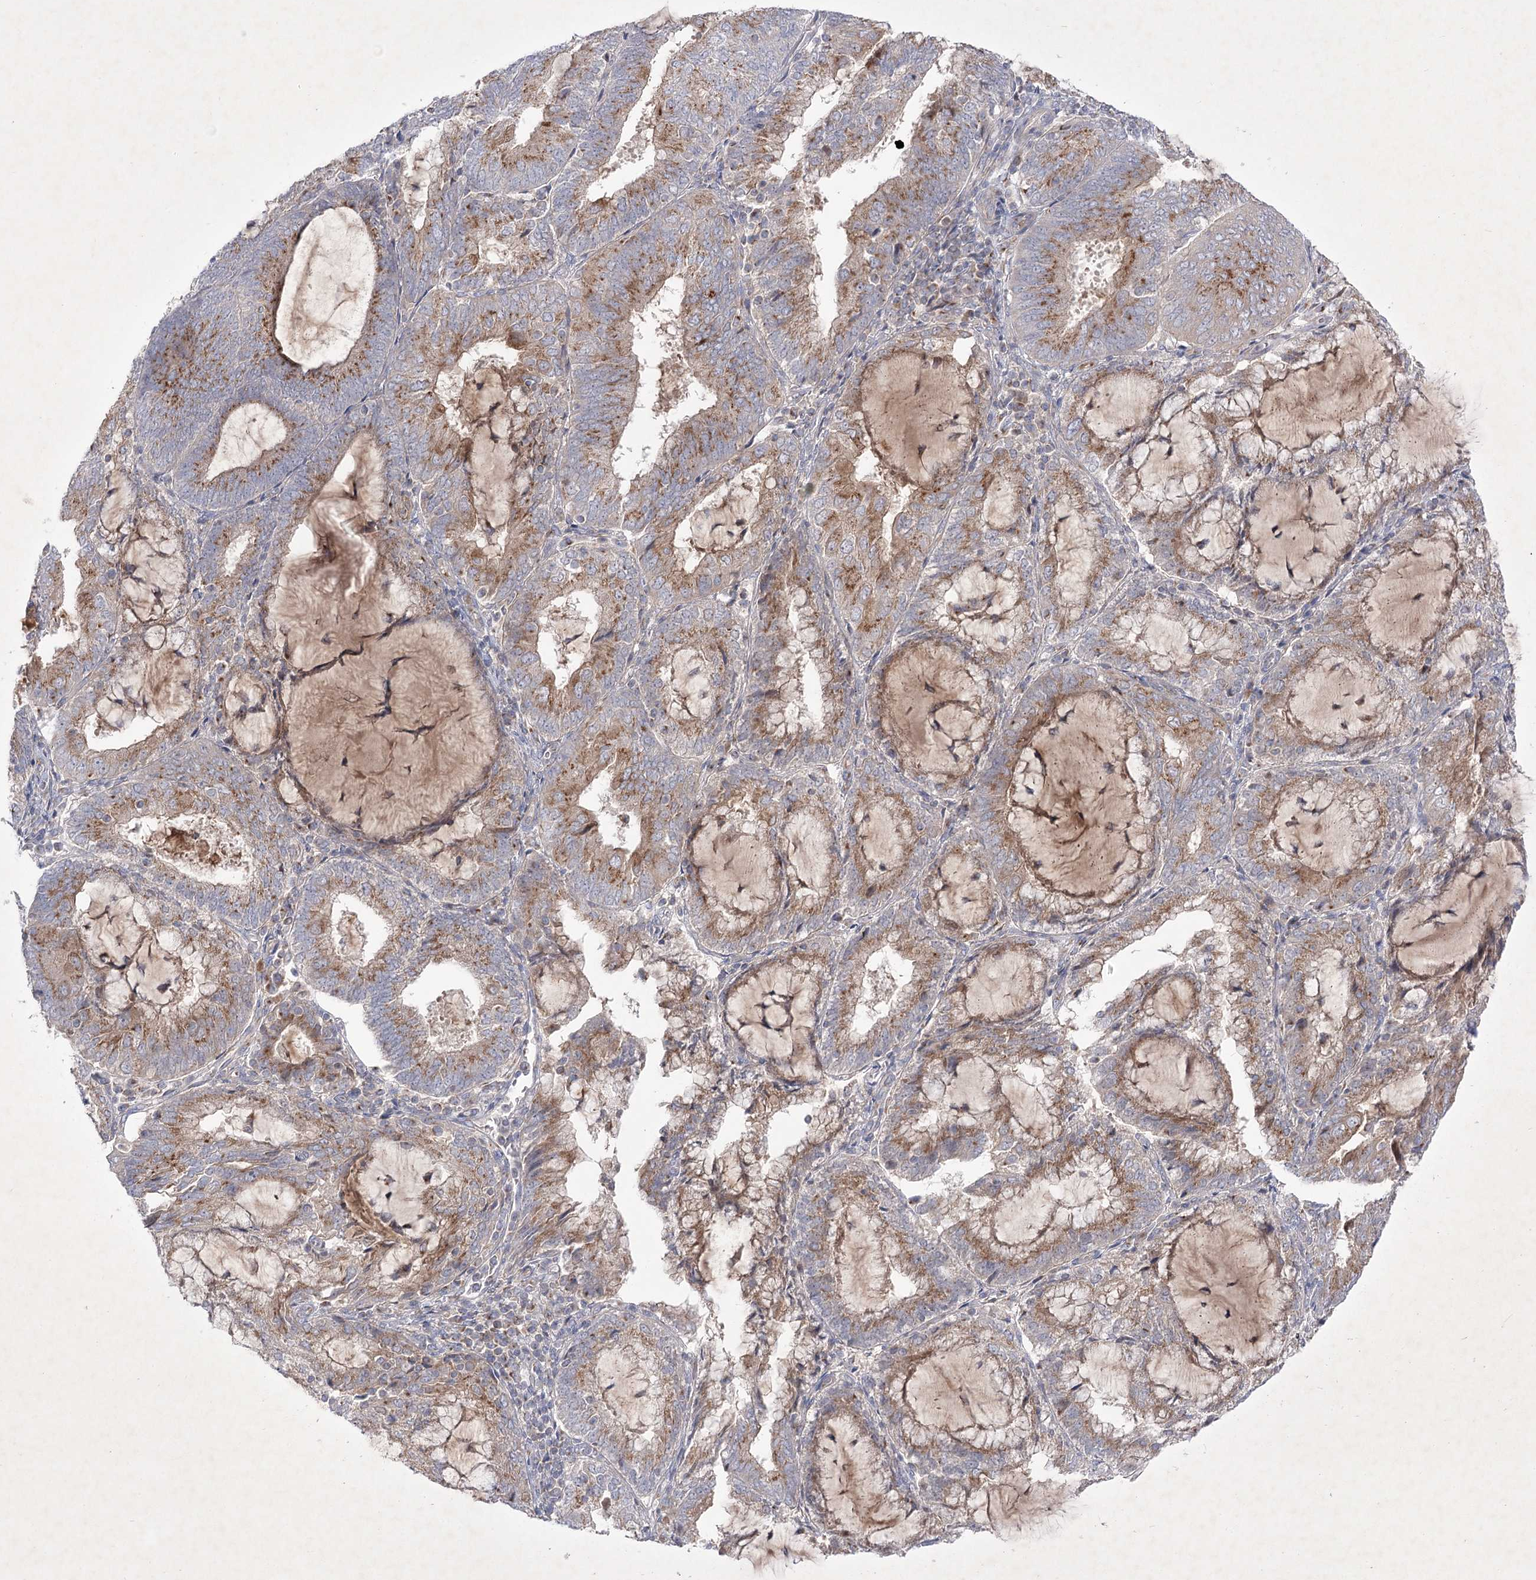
{"staining": {"intensity": "moderate", "quantity": ">75%", "location": "cytoplasmic/membranous"}, "tissue": "endometrial cancer", "cell_type": "Tumor cells", "image_type": "cancer", "snomed": [{"axis": "morphology", "description": "Adenocarcinoma, NOS"}, {"axis": "topography", "description": "Endometrium"}], "caption": "Endometrial cancer (adenocarcinoma) stained with a protein marker displays moderate staining in tumor cells.", "gene": "GBF1", "patient": {"sex": "female", "age": 81}}